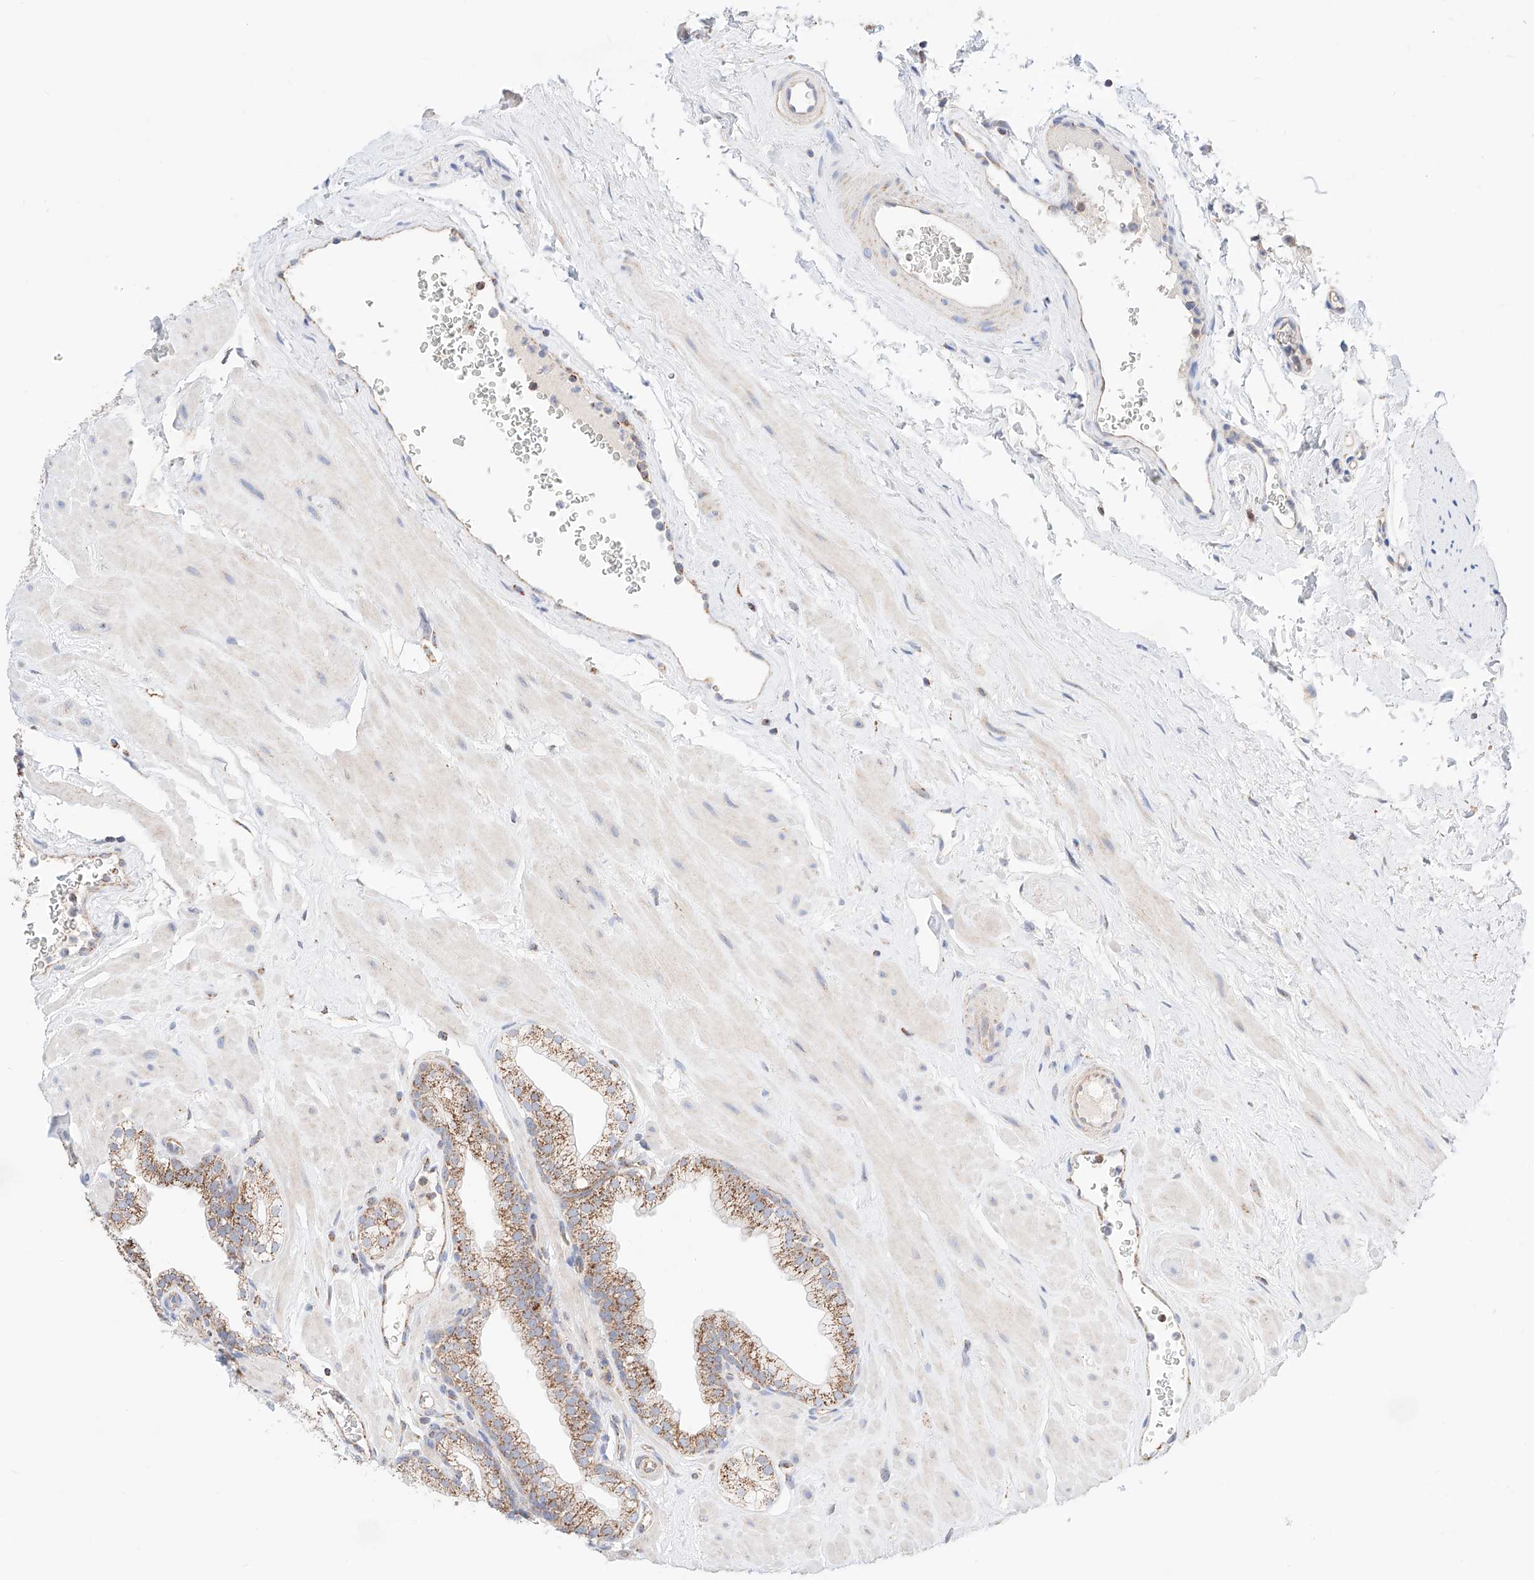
{"staining": {"intensity": "moderate", "quantity": ">75%", "location": "cytoplasmic/membranous"}, "tissue": "prostate", "cell_type": "Glandular cells", "image_type": "normal", "snomed": [{"axis": "morphology", "description": "Normal tissue, NOS"}, {"axis": "morphology", "description": "Urothelial carcinoma, Low grade"}, {"axis": "topography", "description": "Urinary bladder"}, {"axis": "topography", "description": "Prostate"}], "caption": "A high-resolution histopathology image shows IHC staining of benign prostate, which demonstrates moderate cytoplasmic/membranous positivity in about >75% of glandular cells. (DAB IHC with brightfield microscopy, high magnification).", "gene": "KTI12", "patient": {"sex": "male", "age": 60}}